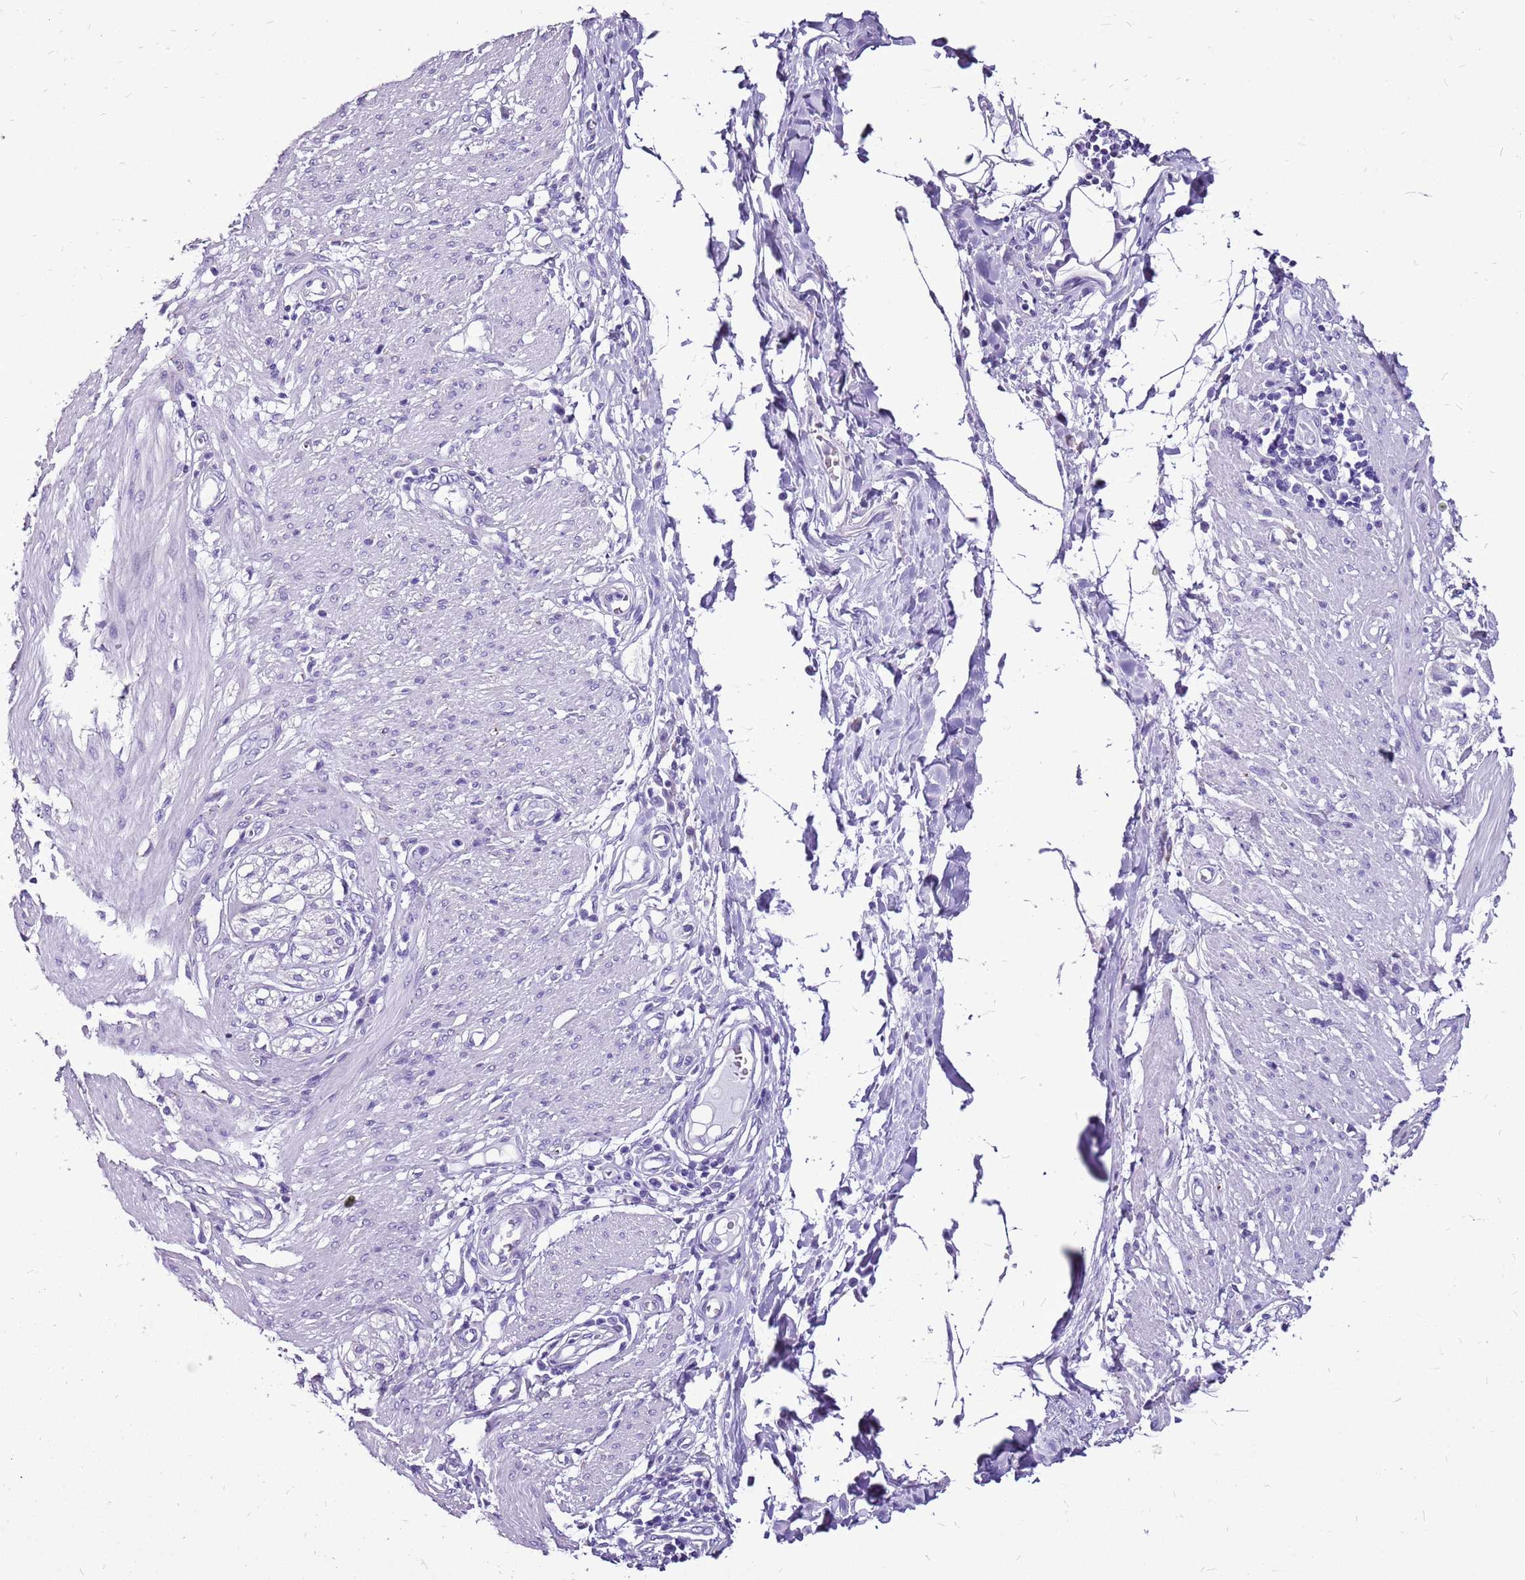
{"staining": {"intensity": "negative", "quantity": "none", "location": "none"}, "tissue": "smooth muscle", "cell_type": "Smooth muscle cells", "image_type": "normal", "snomed": [{"axis": "morphology", "description": "Normal tissue, NOS"}, {"axis": "morphology", "description": "Adenocarcinoma, NOS"}, {"axis": "topography", "description": "Colon"}, {"axis": "topography", "description": "Peripheral nerve tissue"}], "caption": "Immunohistochemistry (IHC) histopathology image of normal smooth muscle: smooth muscle stained with DAB (3,3'-diaminobenzidine) reveals no significant protein staining in smooth muscle cells.", "gene": "ACSS3", "patient": {"sex": "male", "age": 14}}